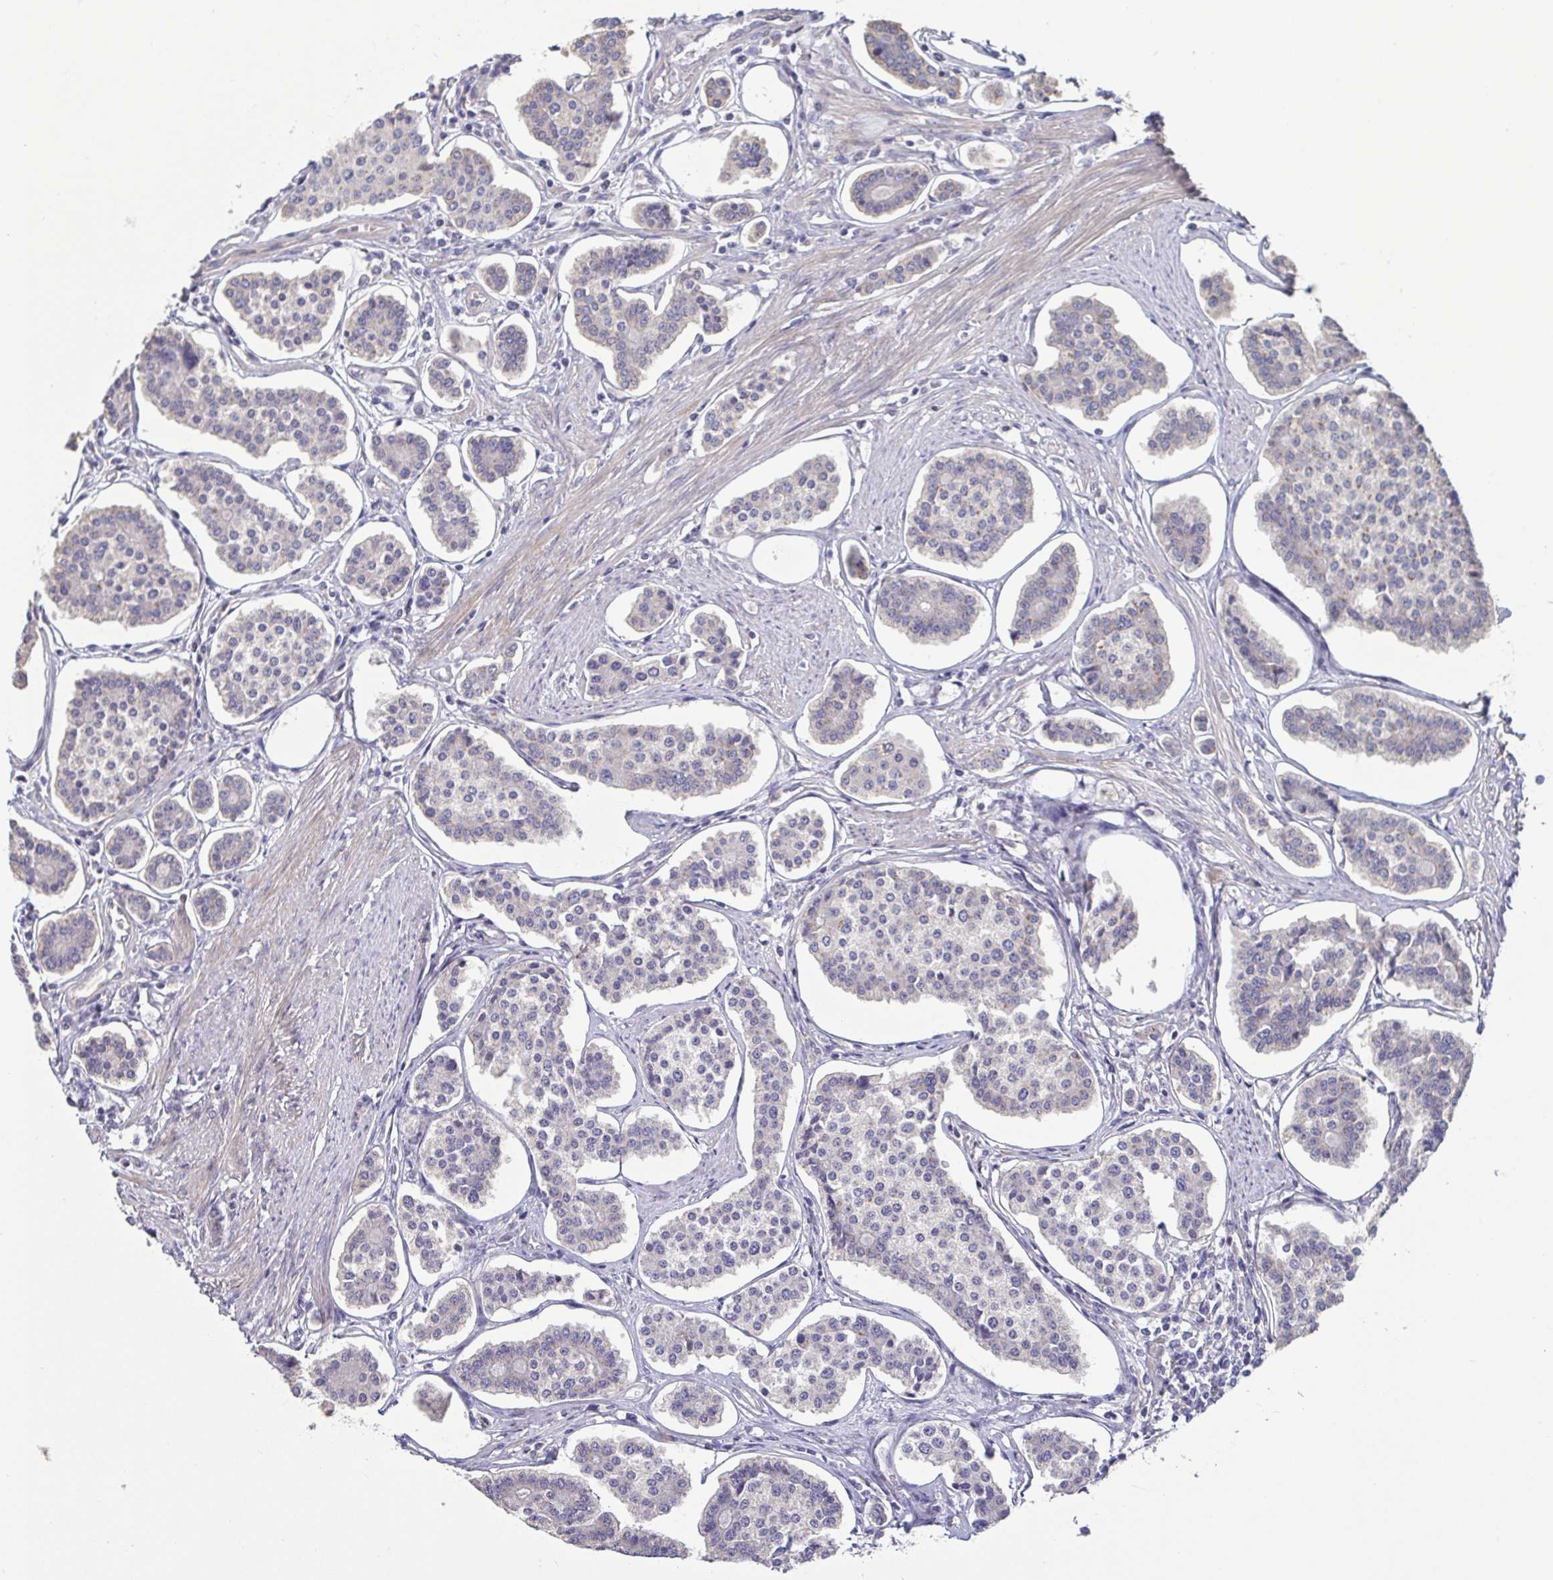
{"staining": {"intensity": "negative", "quantity": "none", "location": "none"}, "tissue": "carcinoid", "cell_type": "Tumor cells", "image_type": "cancer", "snomed": [{"axis": "morphology", "description": "Carcinoid, malignant, NOS"}, {"axis": "topography", "description": "Small intestine"}], "caption": "Tumor cells are negative for protein expression in human carcinoid (malignant).", "gene": "LMF2", "patient": {"sex": "female", "age": 65}}